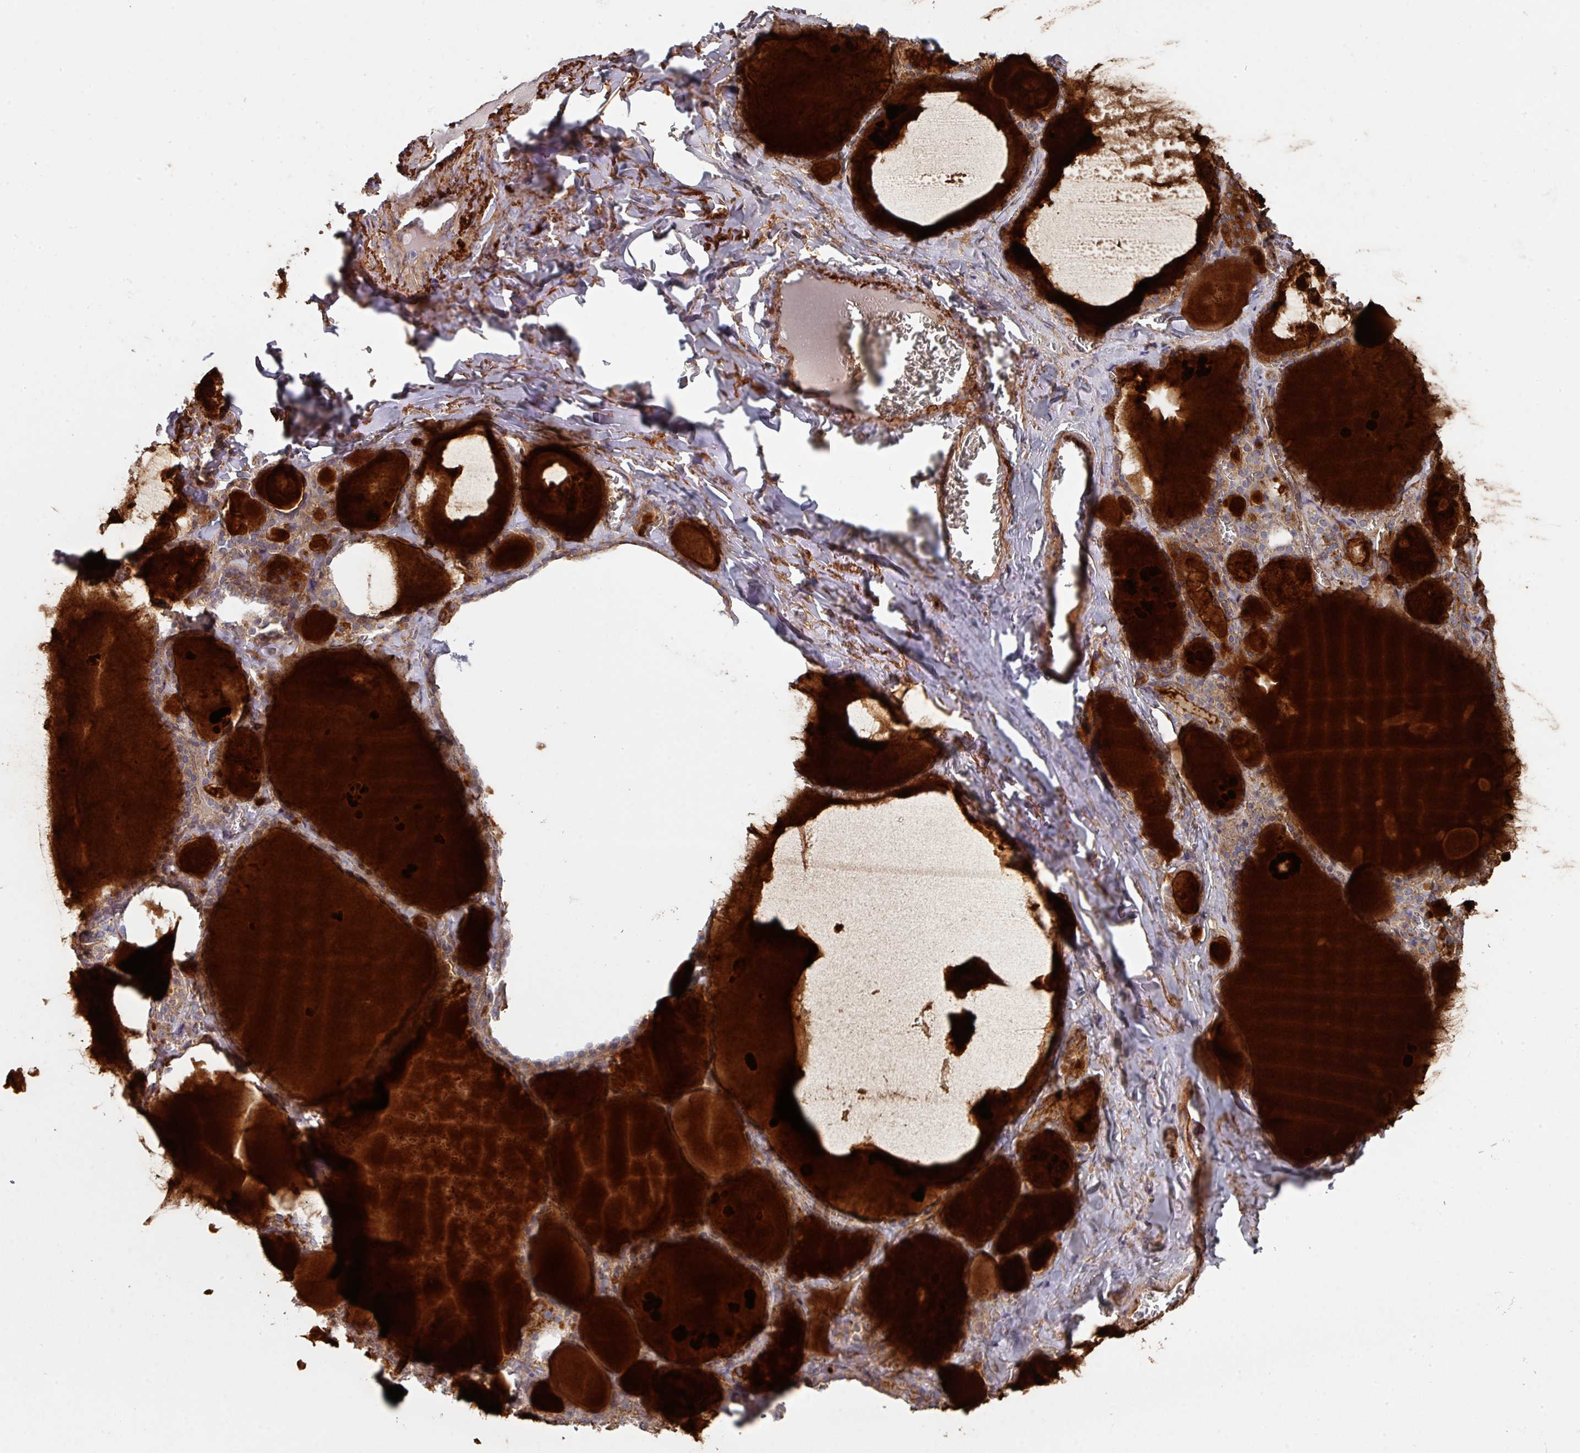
{"staining": {"intensity": "moderate", "quantity": "25%-75%", "location": "cytoplasmic/membranous"}, "tissue": "thyroid gland", "cell_type": "Glandular cells", "image_type": "normal", "snomed": [{"axis": "morphology", "description": "Normal tissue, NOS"}, {"axis": "topography", "description": "Thyroid gland"}], "caption": "High-power microscopy captured an immunohistochemistry (IHC) image of normal thyroid gland, revealing moderate cytoplasmic/membranous expression in approximately 25%-75% of glandular cells.", "gene": "DCAF12L1", "patient": {"sex": "male", "age": 56}}